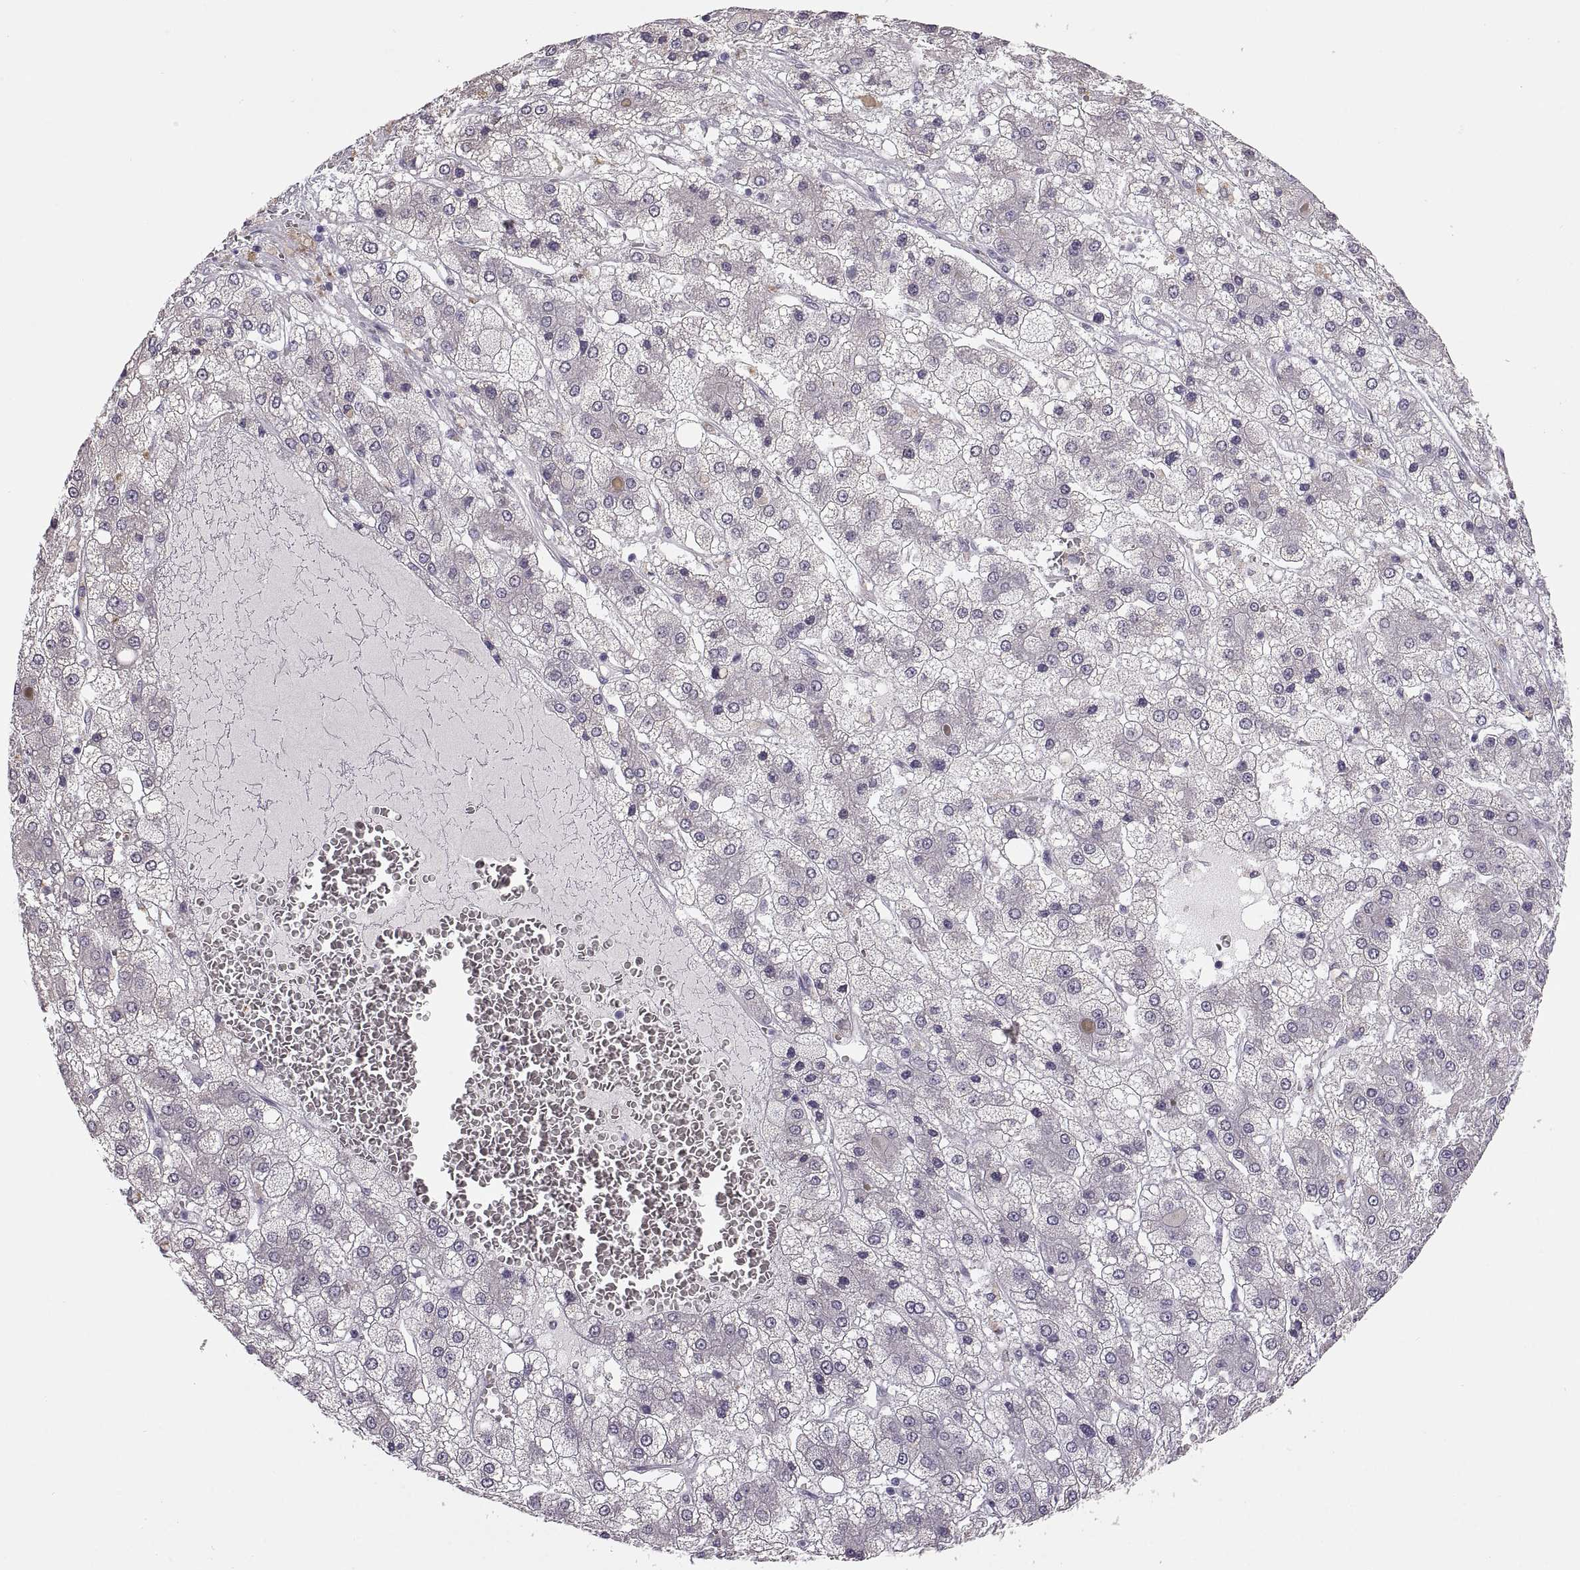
{"staining": {"intensity": "negative", "quantity": "none", "location": "none"}, "tissue": "liver cancer", "cell_type": "Tumor cells", "image_type": "cancer", "snomed": [{"axis": "morphology", "description": "Carcinoma, Hepatocellular, NOS"}, {"axis": "topography", "description": "Liver"}], "caption": "Human liver cancer (hepatocellular carcinoma) stained for a protein using immunohistochemistry demonstrates no positivity in tumor cells.", "gene": "MAGEB18", "patient": {"sex": "male", "age": 73}}